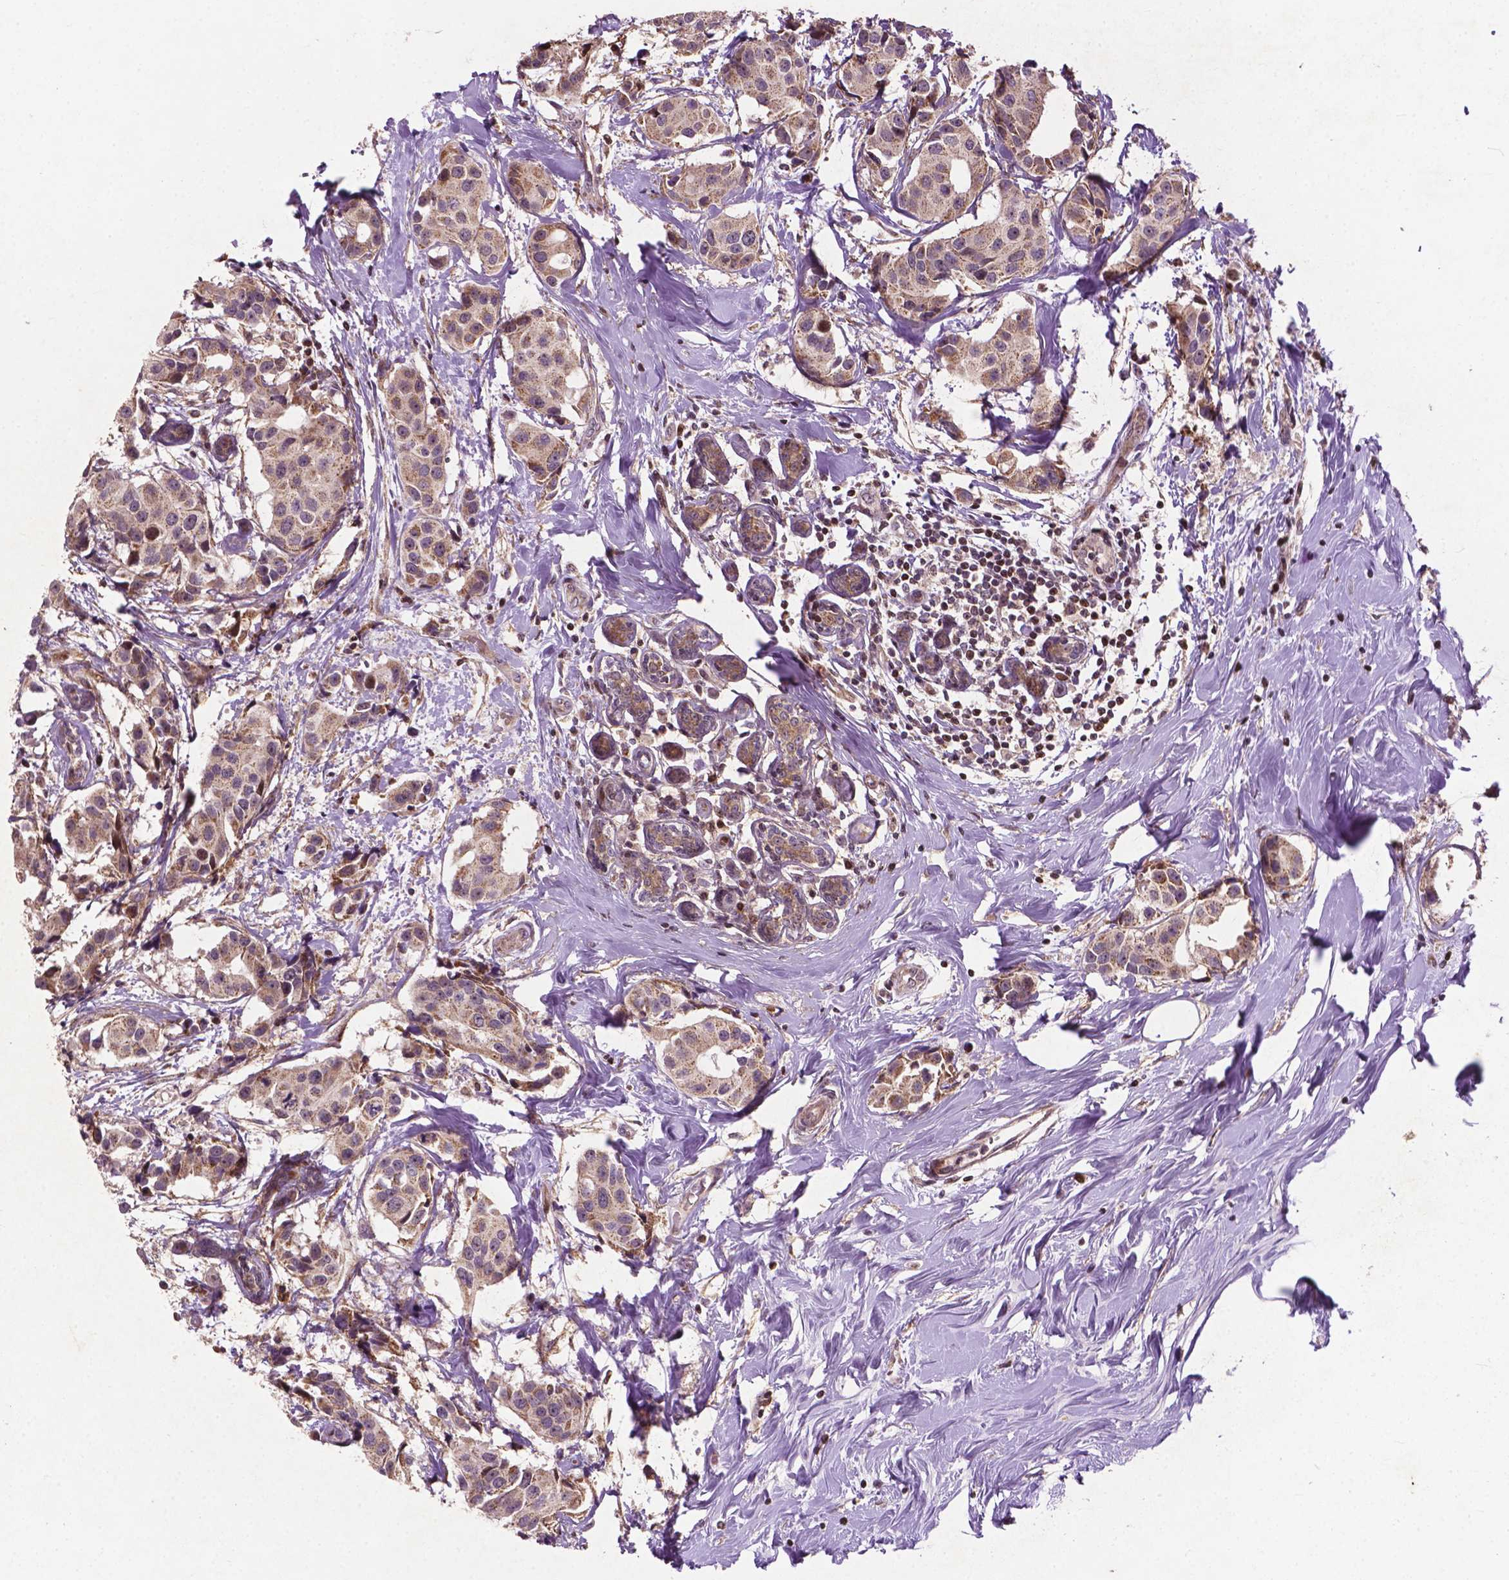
{"staining": {"intensity": "moderate", "quantity": ">75%", "location": "cytoplasmic/membranous"}, "tissue": "breast cancer", "cell_type": "Tumor cells", "image_type": "cancer", "snomed": [{"axis": "morphology", "description": "Normal tissue, NOS"}, {"axis": "morphology", "description": "Duct carcinoma"}, {"axis": "topography", "description": "Breast"}], "caption": "There is medium levels of moderate cytoplasmic/membranous positivity in tumor cells of breast cancer, as demonstrated by immunohistochemical staining (brown color).", "gene": "B3GALNT2", "patient": {"sex": "female", "age": 39}}